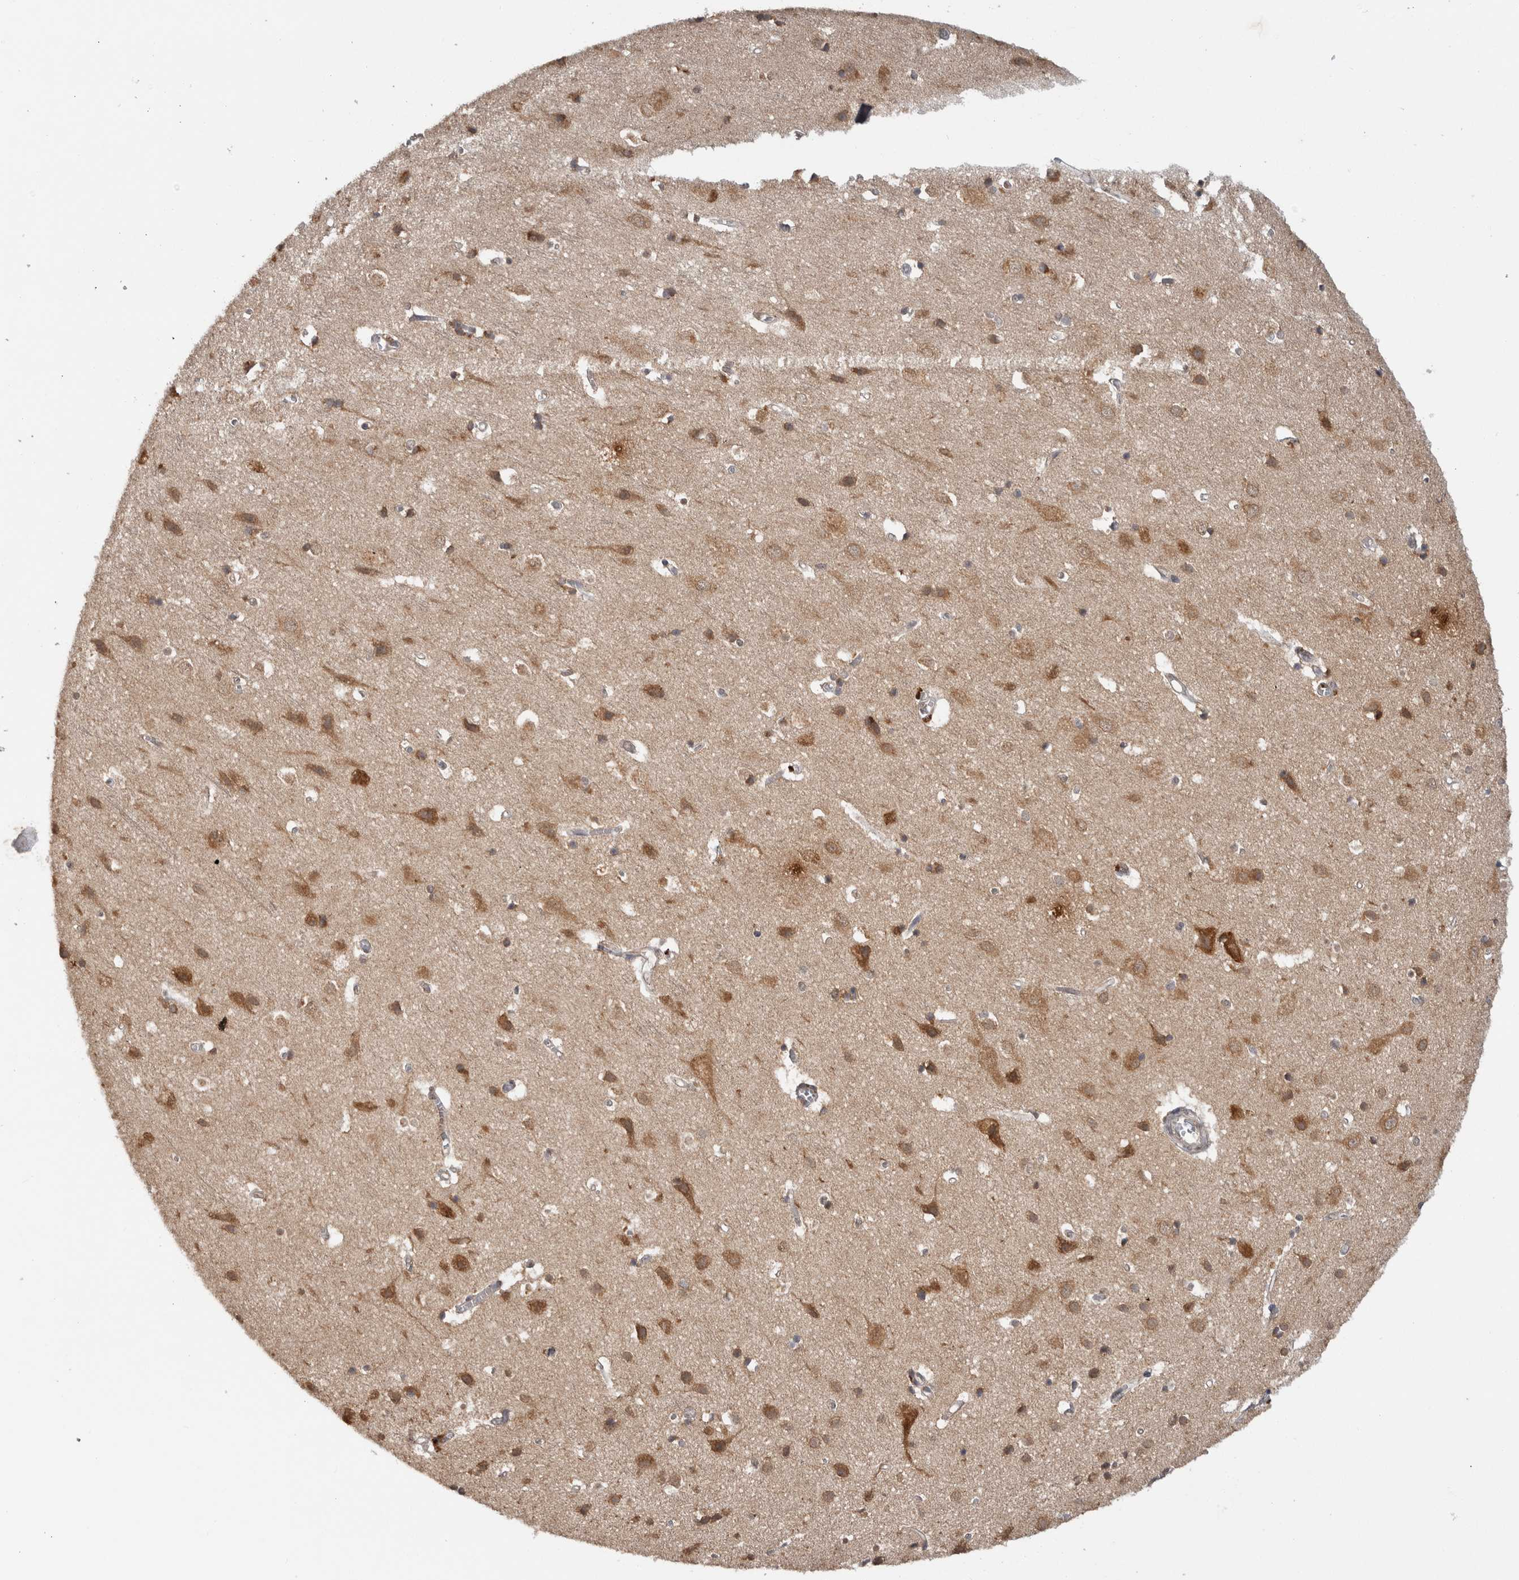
{"staining": {"intensity": "weak", "quantity": "25%-75%", "location": "cytoplasmic/membranous"}, "tissue": "cerebral cortex", "cell_type": "Endothelial cells", "image_type": "normal", "snomed": [{"axis": "morphology", "description": "Normal tissue, NOS"}, {"axis": "topography", "description": "Cerebral cortex"}], "caption": "This is a photomicrograph of immunohistochemistry staining of unremarkable cerebral cortex, which shows weak staining in the cytoplasmic/membranous of endothelial cells.", "gene": "HMOX2", "patient": {"sex": "male", "age": 54}}